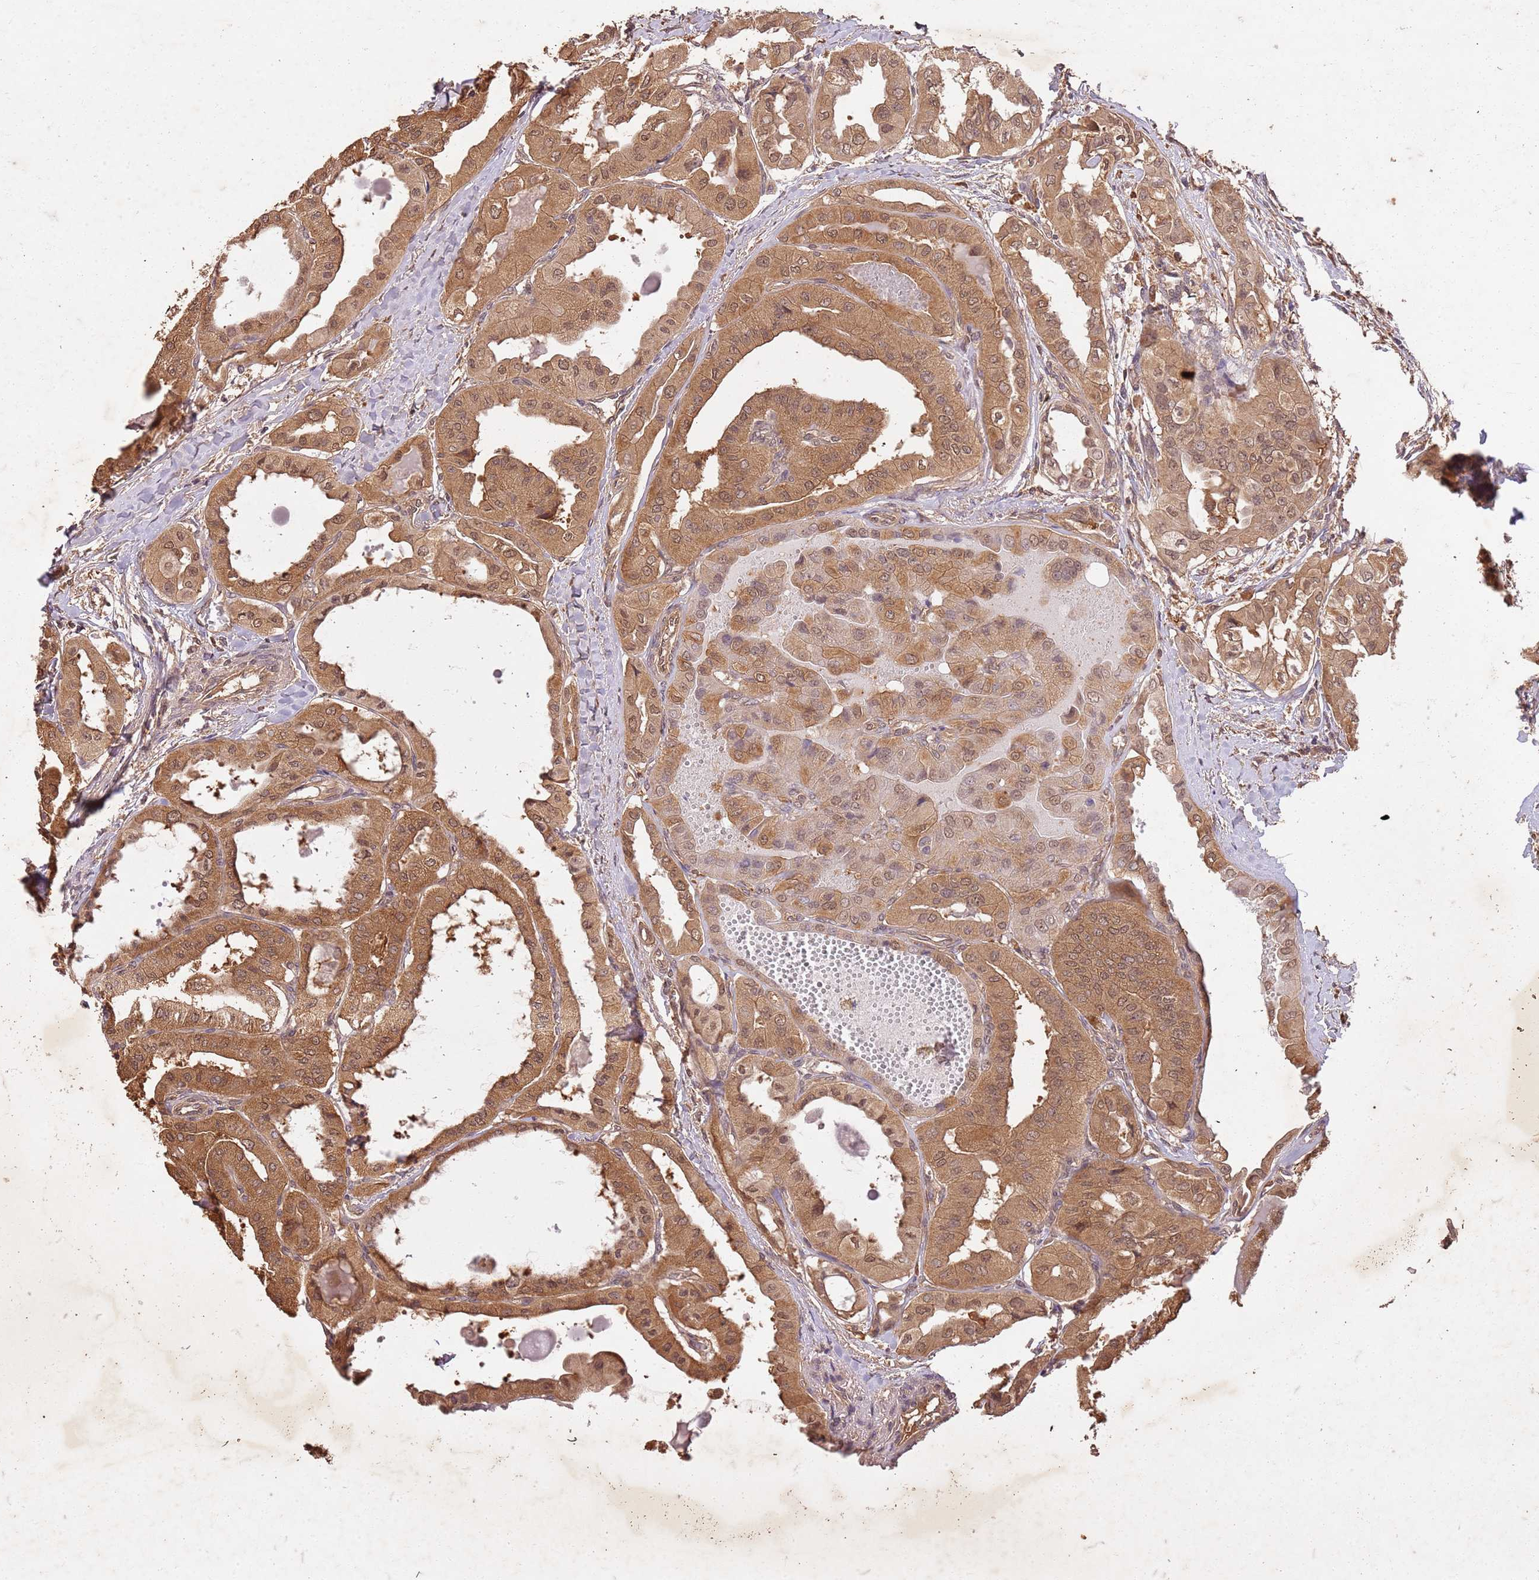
{"staining": {"intensity": "moderate", "quantity": ">75%", "location": "cytoplasmic/membranous,nuclear"}, "tissue": "thyroid cancer", "cell_type": "Tumor cells", "image_type": "cancer", "snomed": [{"axis": "morphology", "description": "Papillary adenocarcinoma, NOS"}, {"axis": "topography", "description": "Thyroid gland"}], "caption": "The immunohistochemical stain shows moderate cytoplasmic/membranous and nuclear positivity in tumor cells of papillary adenocarcinoma (thyroid) tissue.", "gene": "UBE3A", "patient": {"sex": "female", "age": 59}}